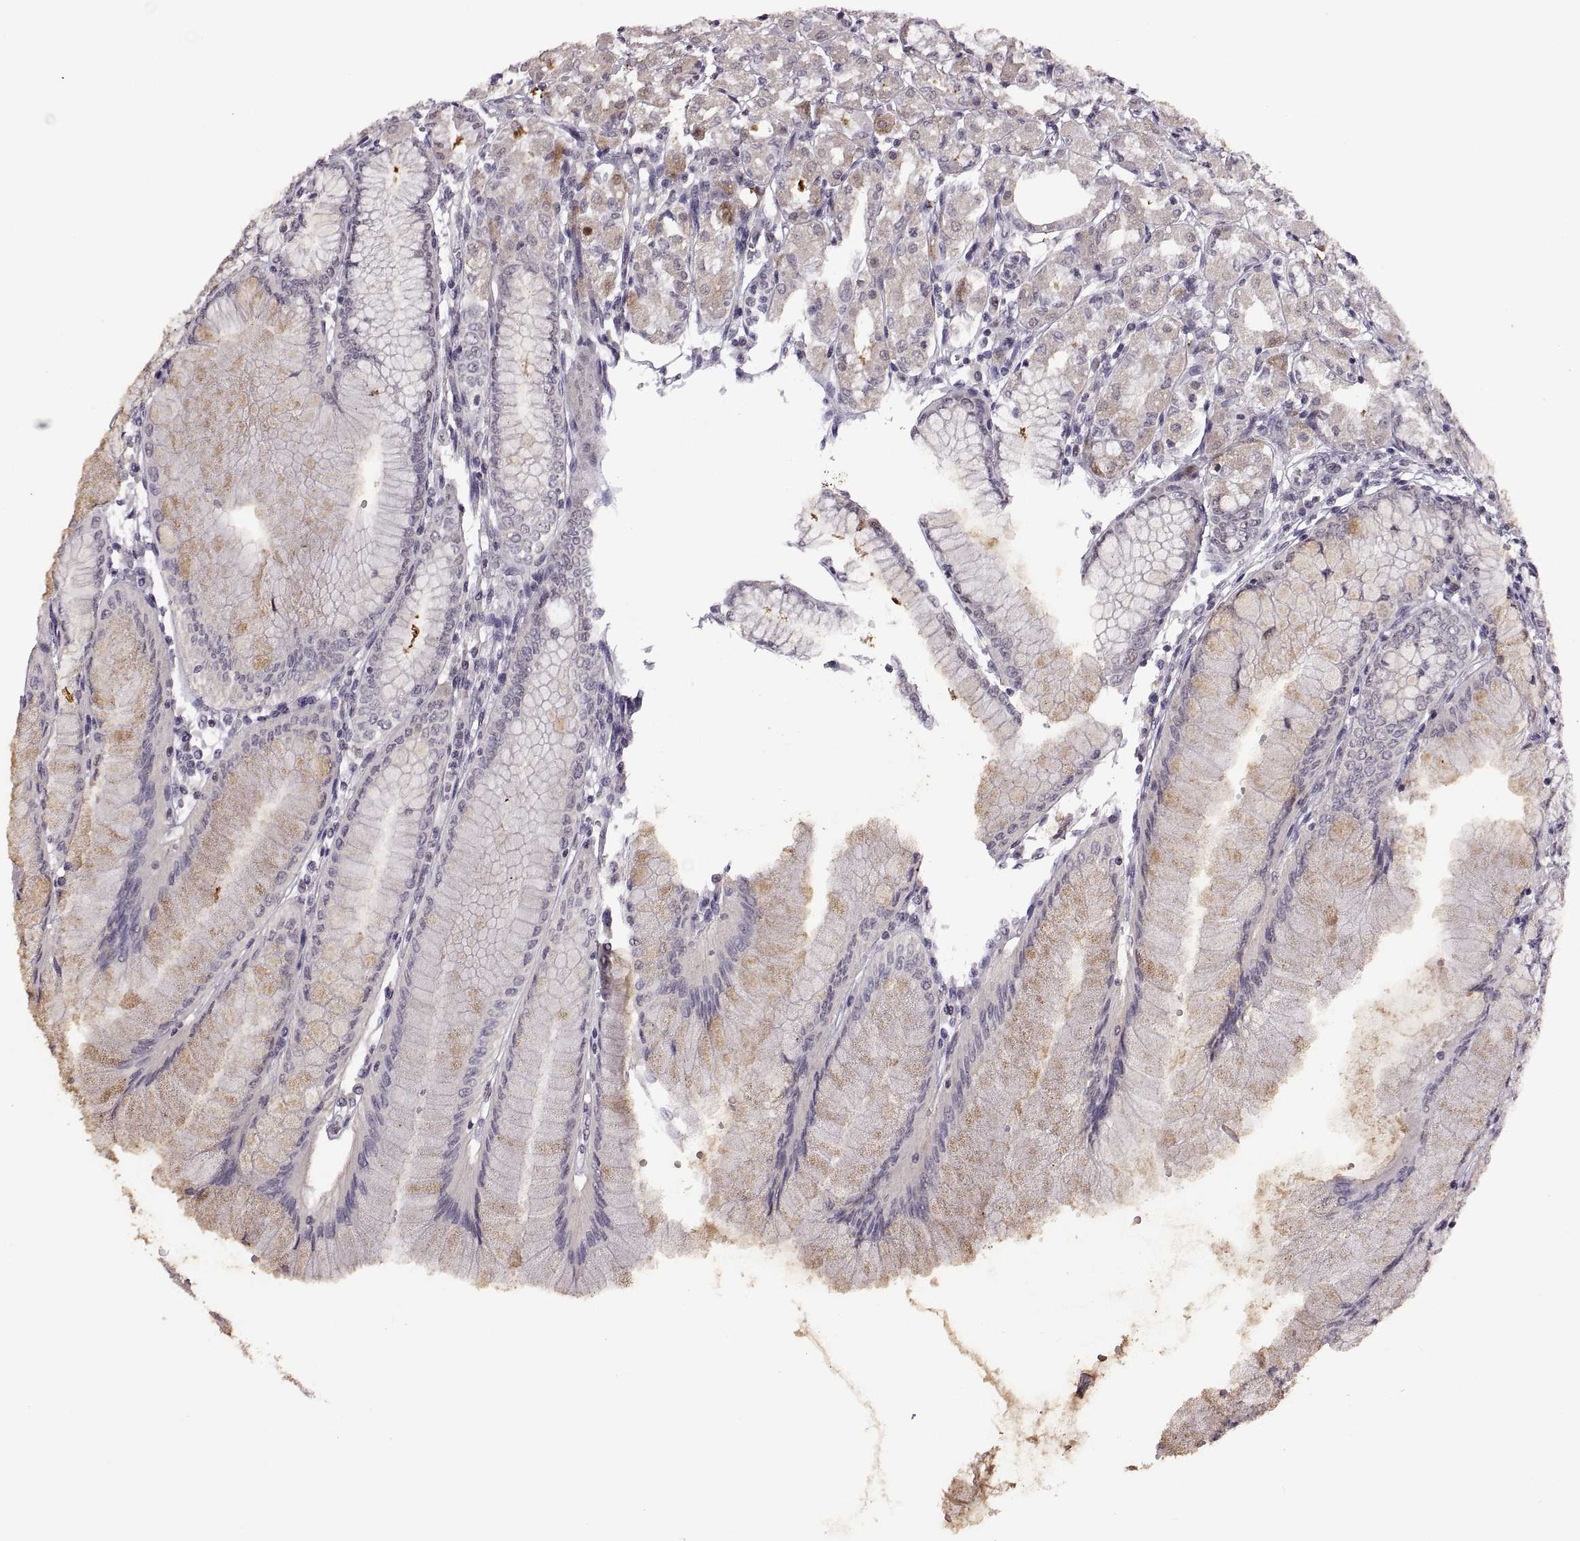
{"staining": {"intensity": "weak", "quantity": "<25%", "location": "cytoplasmic/membranous"}, "tissue": "stomach", "cell_type": "Glandular cells", "image_type": "normal", "snomed": [{"axis": "morphology", "description": "Normal tissue, NOS"}, {"axis": "topography", "description": "Skeletal muscle"}, {"axis": "topography", "description": "Stomach"}], "caption": "The micrograph shows no staining of glandular cells in unremarkable stomach. Brightfield microscopy of immunohistochemistry stained with DAB (brown) and hematoxylin (blue), captured at high magnification.", "gene": "NEK2", "patient": {"sex": "female", "age": 57}}